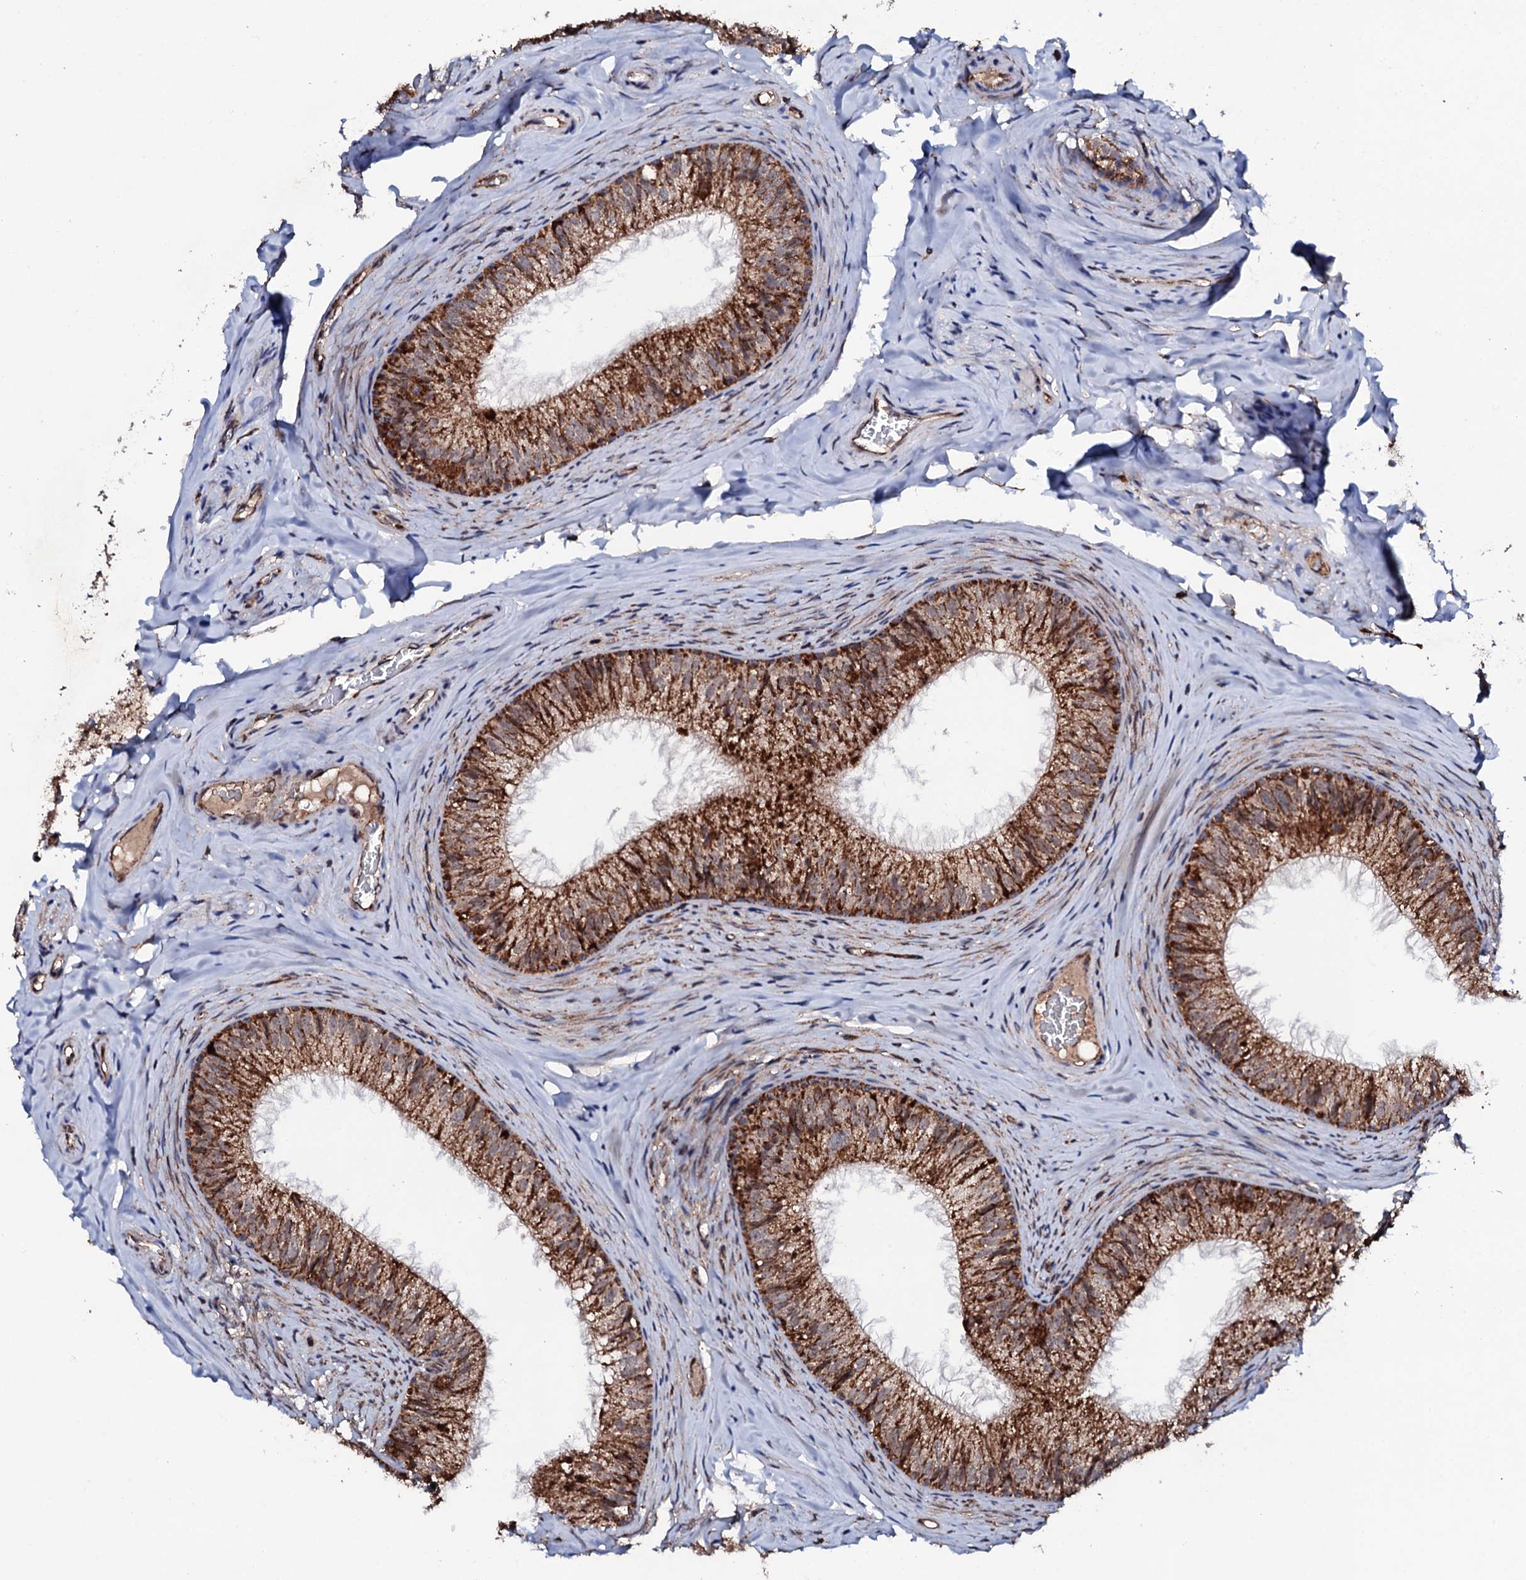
{"staining": {"intensity": "strong", "quantity": ">75%", "location": "cytoplasmic/membranous"}, "tissue": "epididymis", "cell_type": "Glandular cells", "image_type": "normal", "snomed": [{"axis": "morphology", "description": "Normal tissue, NOS"}, {"axis": "topography", "description": "Epididymis"}], "caption": "Immunohistochemical staining of normal human epididymis reveals strong cytoplasmic/membranous protein staining in about >75% of glandular cells. The protein is stained brown, and the nuclei are stained in blue (DAB IHC with brightfield microscopy, high magnification).", "gene": "MTIF3", "patient": {"sex": "male", "age": 34}}